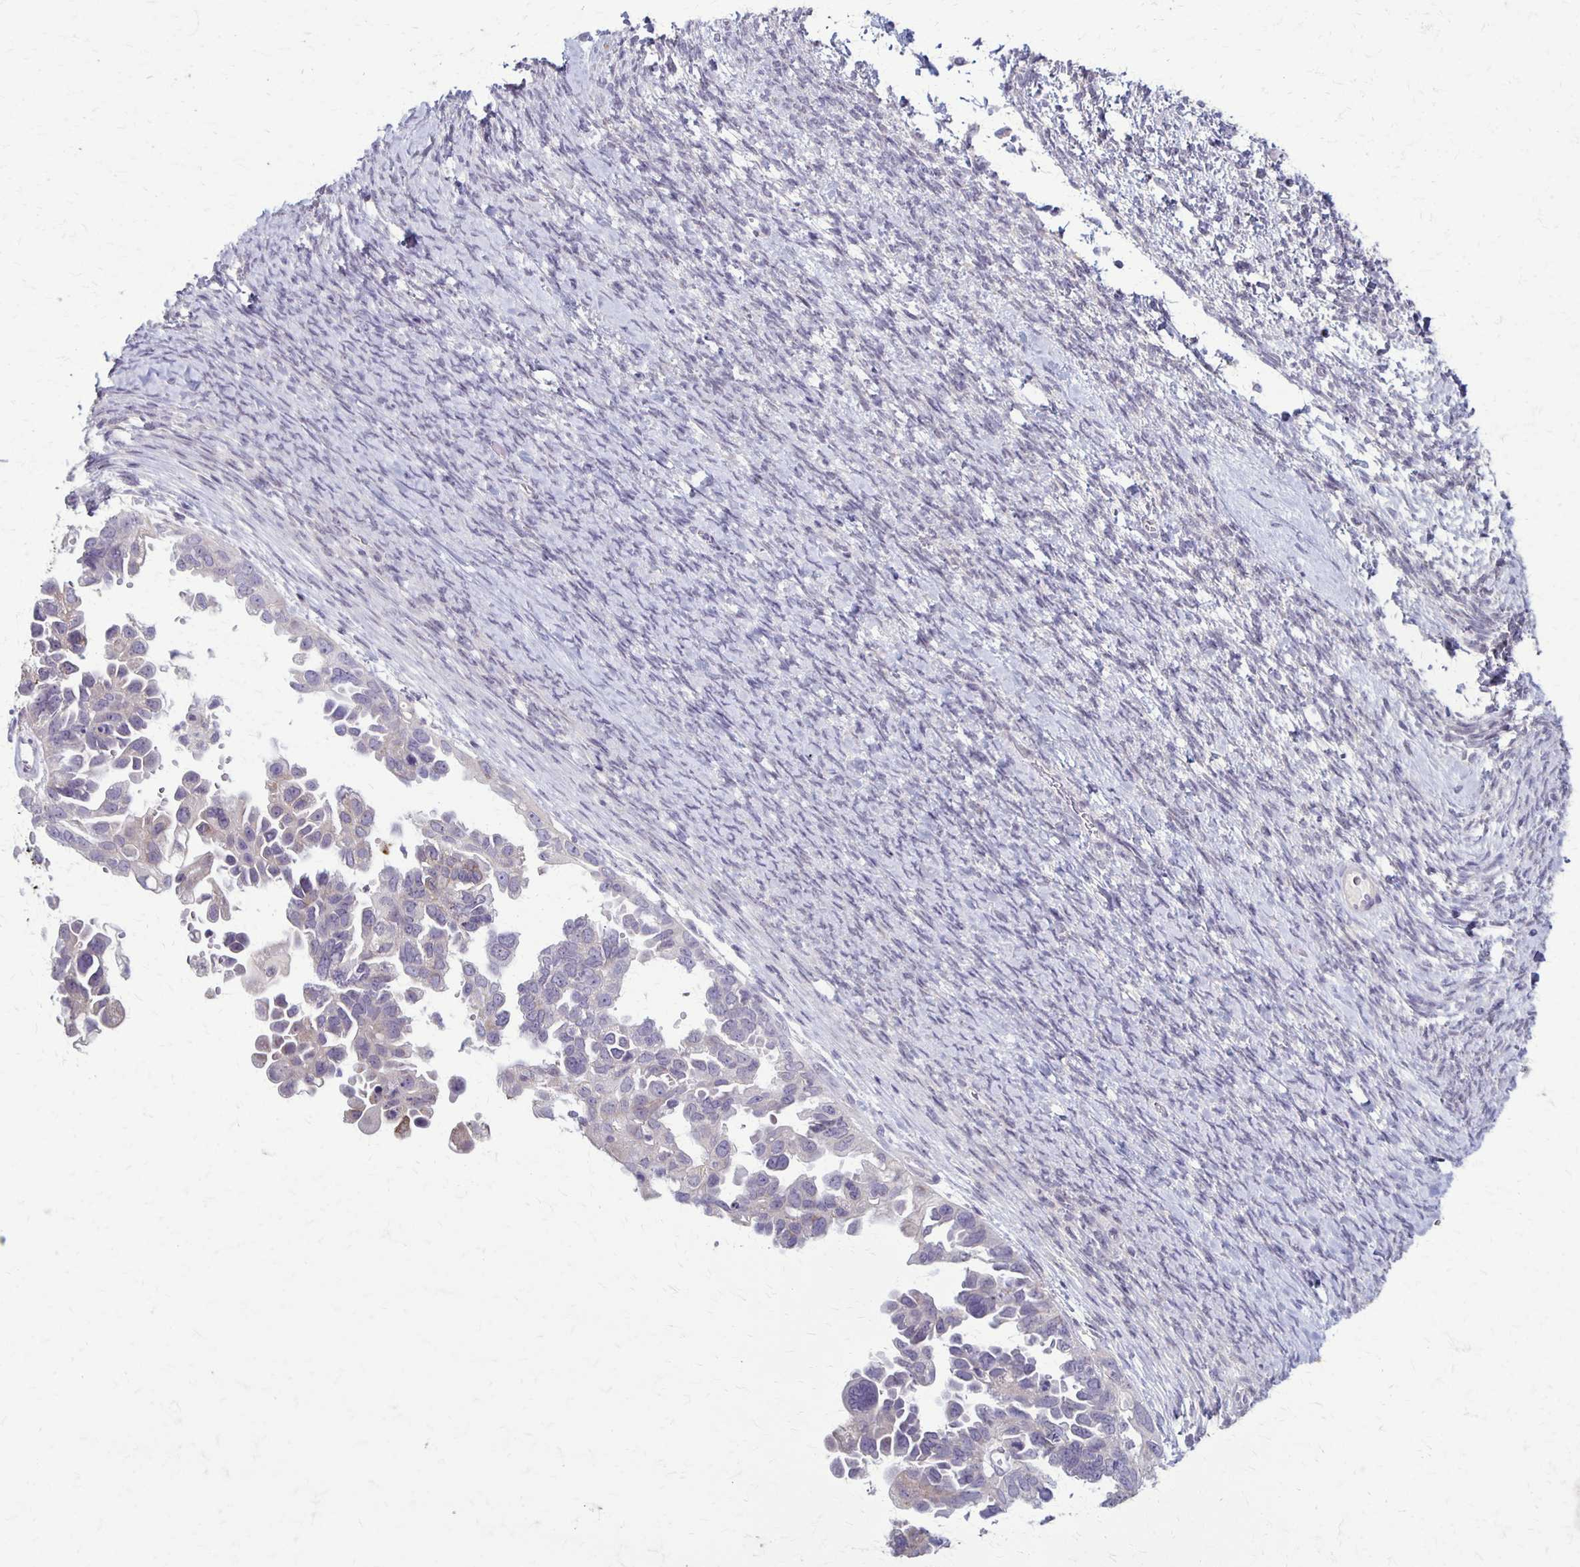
{"staining": {"intensity": "negative", "quantity": "none", "location": "none"}, "tissue": "ovarian cancer", "cell_type": "Tumor cells", "image_type": "cancer", "snomed": [{"axis": "morphology", "description": "Cystadenocarcinoma, serous, NOS"}, {"axis": "topography", "description": "Ovary"}], "caption": "The micrograph shows no significant staining in tumor cells of ovarian cancer (serous cystadenocarcinoma). Brightfield microscopy of immunohistochemistry (IHC) stained with DAB (3,3'-diaminobenzidine) (brown) and hematoxylin (blue), captured at high magnification.", "gene": "SLC35E2B", "patient": {"sex": "female", "age": 53}}